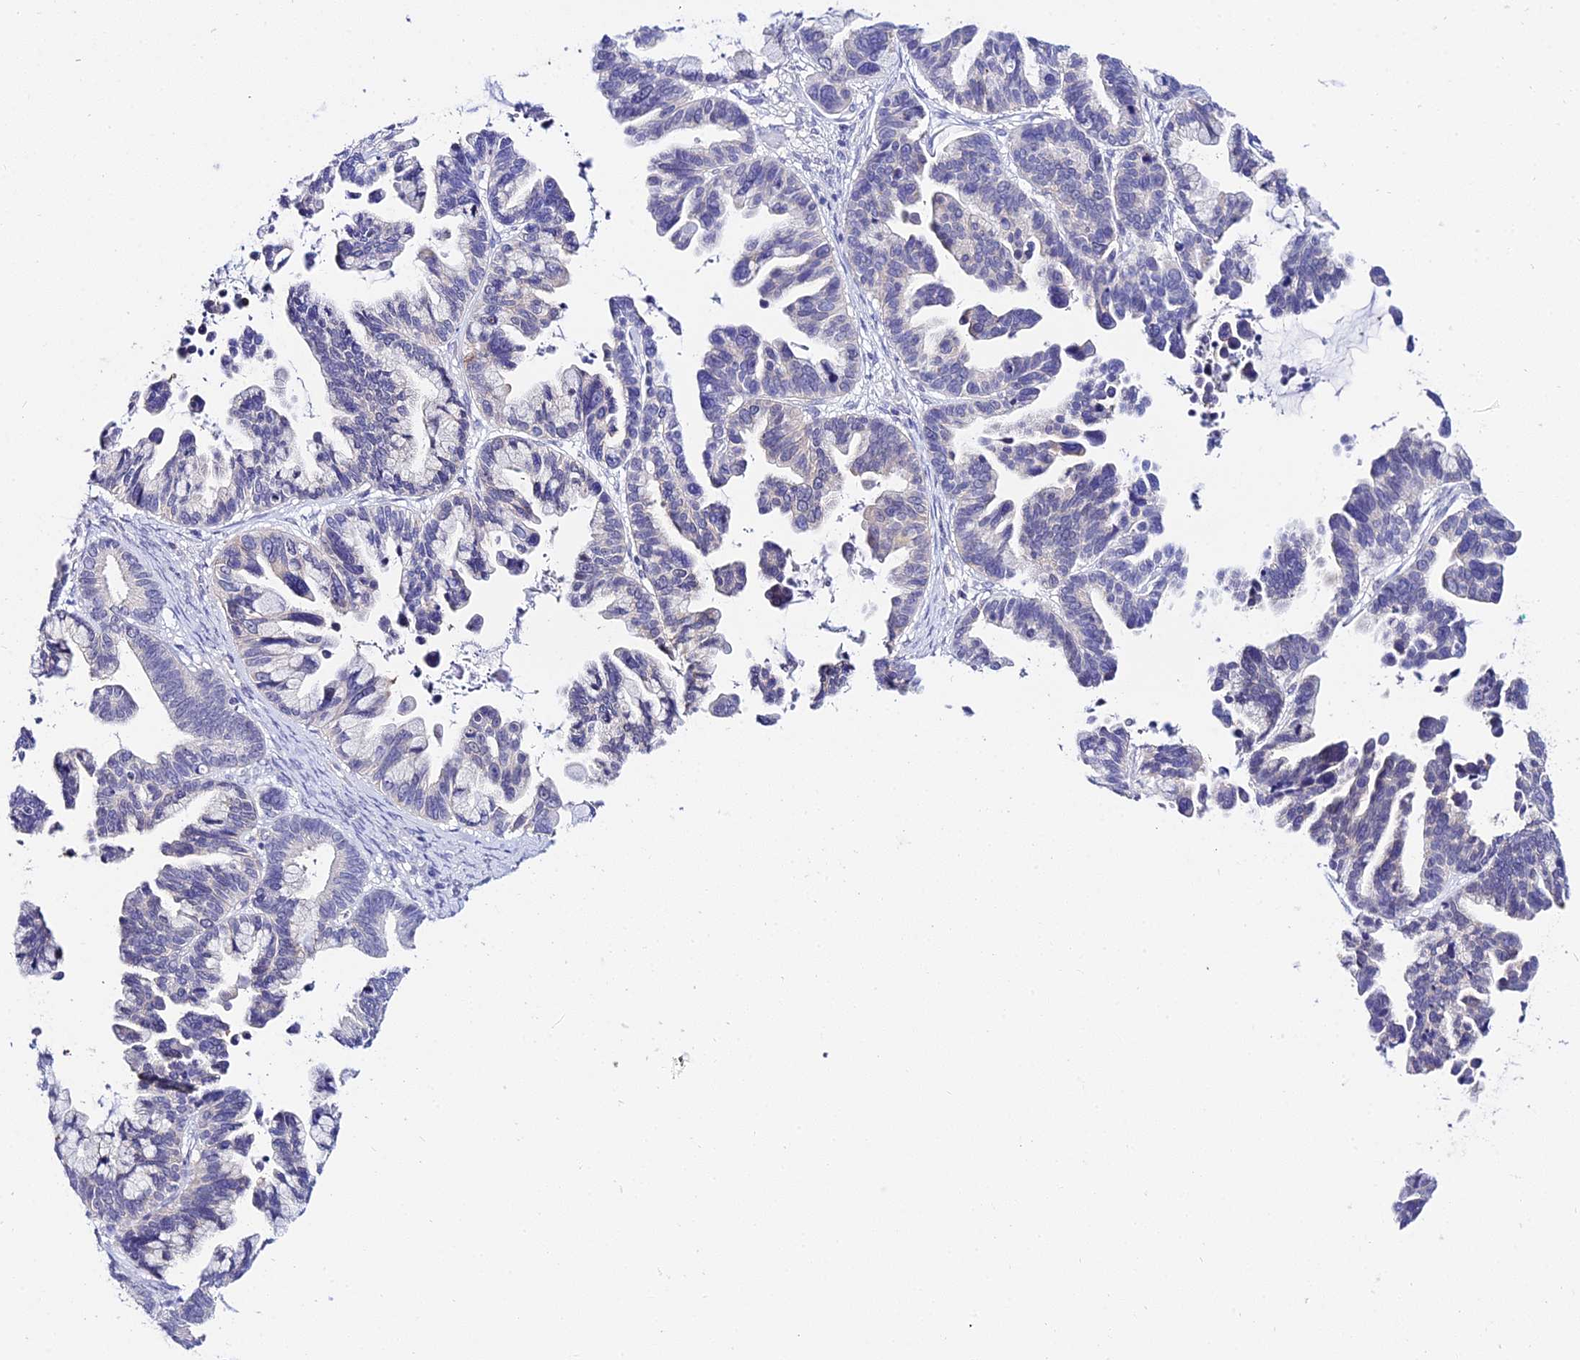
{"staining": {"intensity": "negative", "quantity": "none", "location": "none"}, "tissue": "ovarian cancer", "cell_type": "Tumor cells", "image_type": "cancer", "snomed": [{"axis": "morphology", "description": "Cystadenocarcinoma, serous, NOS"}, {"axis": "topography", "description": "Ovary"}], "caption": "The immunohistochemistry (IHC) micrograph has no significant positivity in tumor cells of ovarian serous cystadenocarcinoma tissue.", "gene": "ATG16L2", "patient": {"sex": "female", "age": 56}}